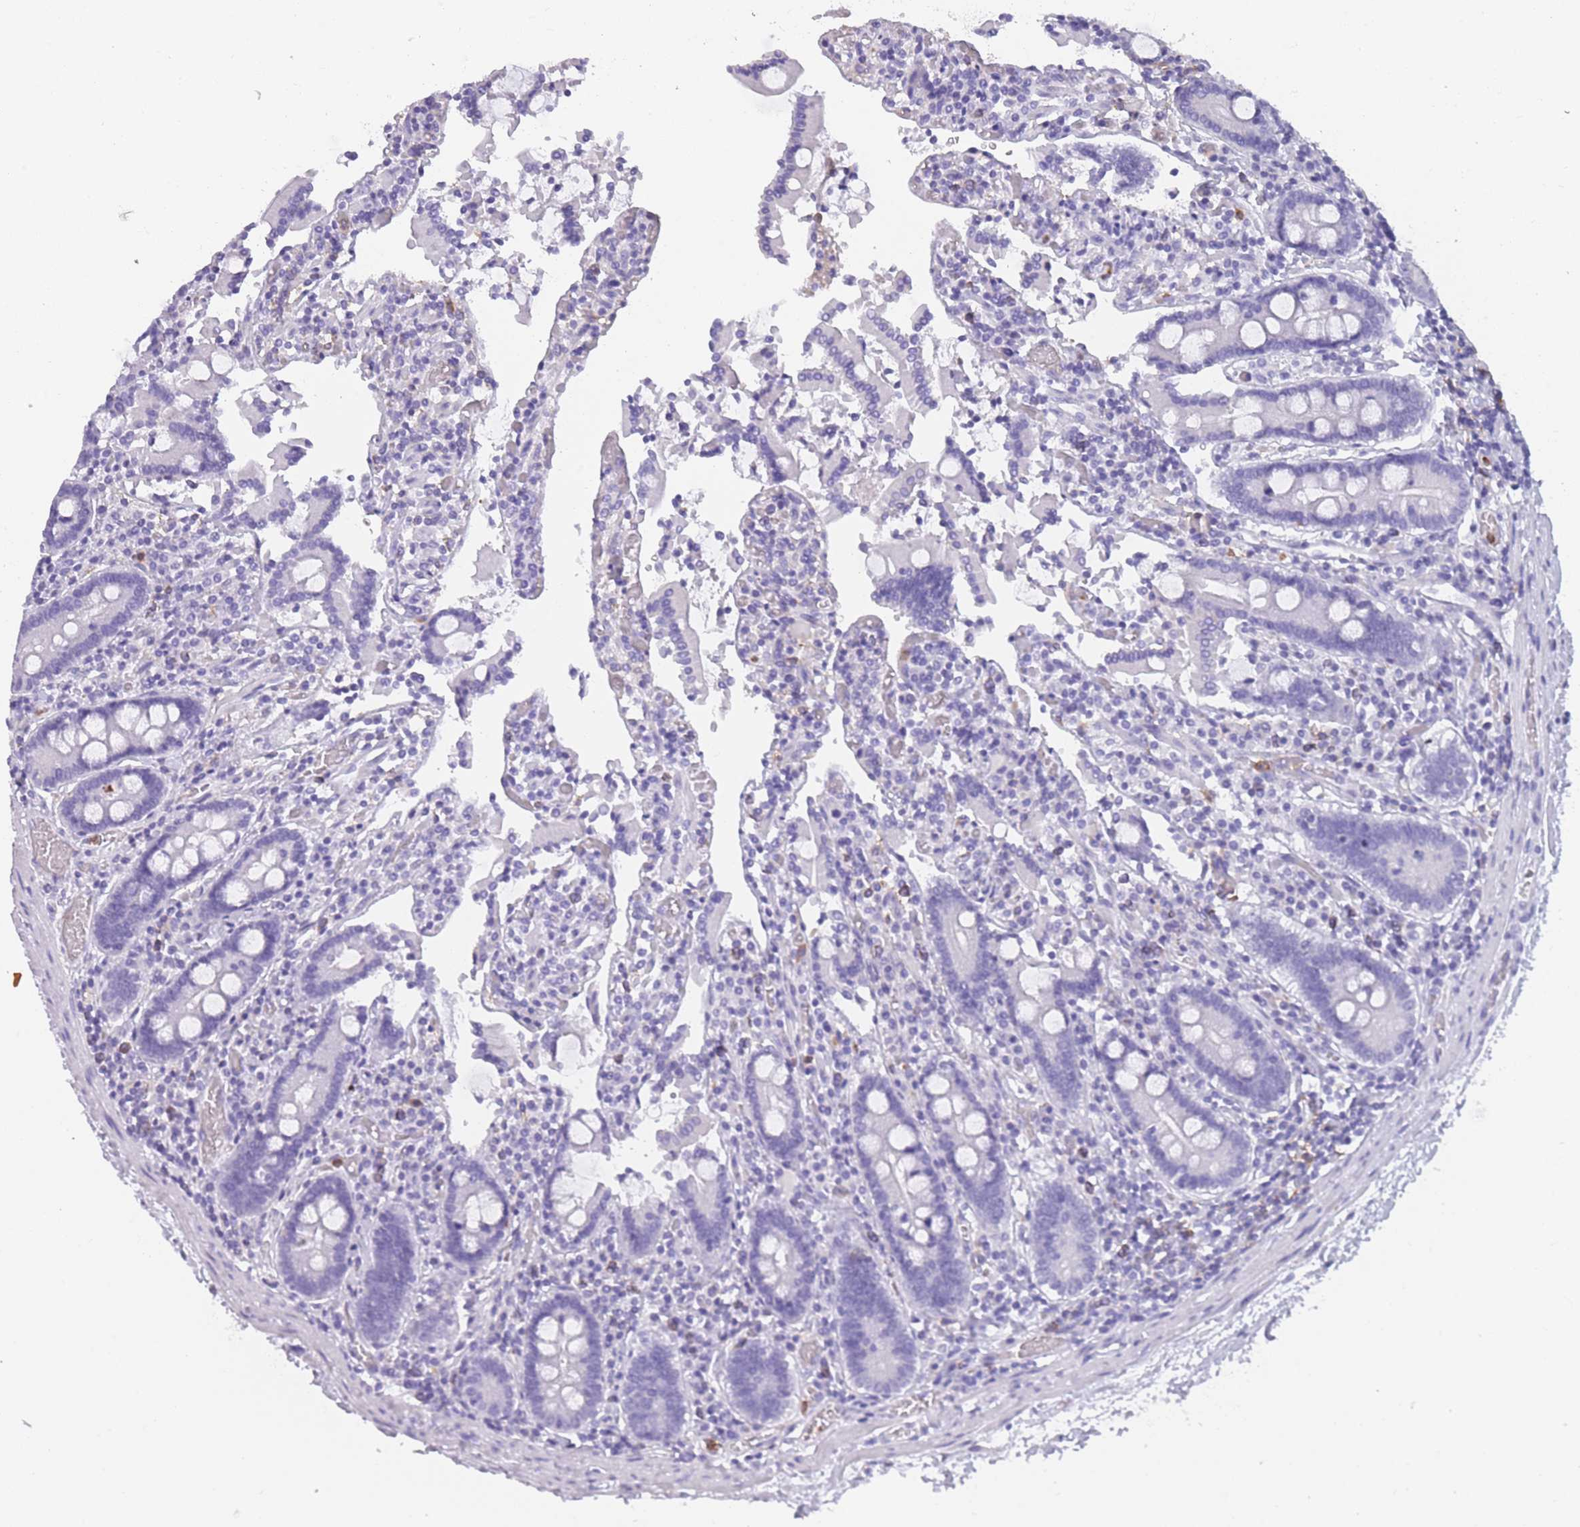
{"staining": {"intensity": "negative", "quantity": "none", "location": "none"}, "tissue": "duodenum", "cell_type": "Glandular cells", "image_type": "normal", "snomed": [{"axis": "morphology", "description": "Normal tissue, NOS"}, {"axis": "topography", "description": "Duodenum"}], "caption": "Photomicrograph shows no protein positivity in glandular cells of unremarkable duodenum.", "gene": "CR1L", "patient": {"sex": "male", "age": 55}}